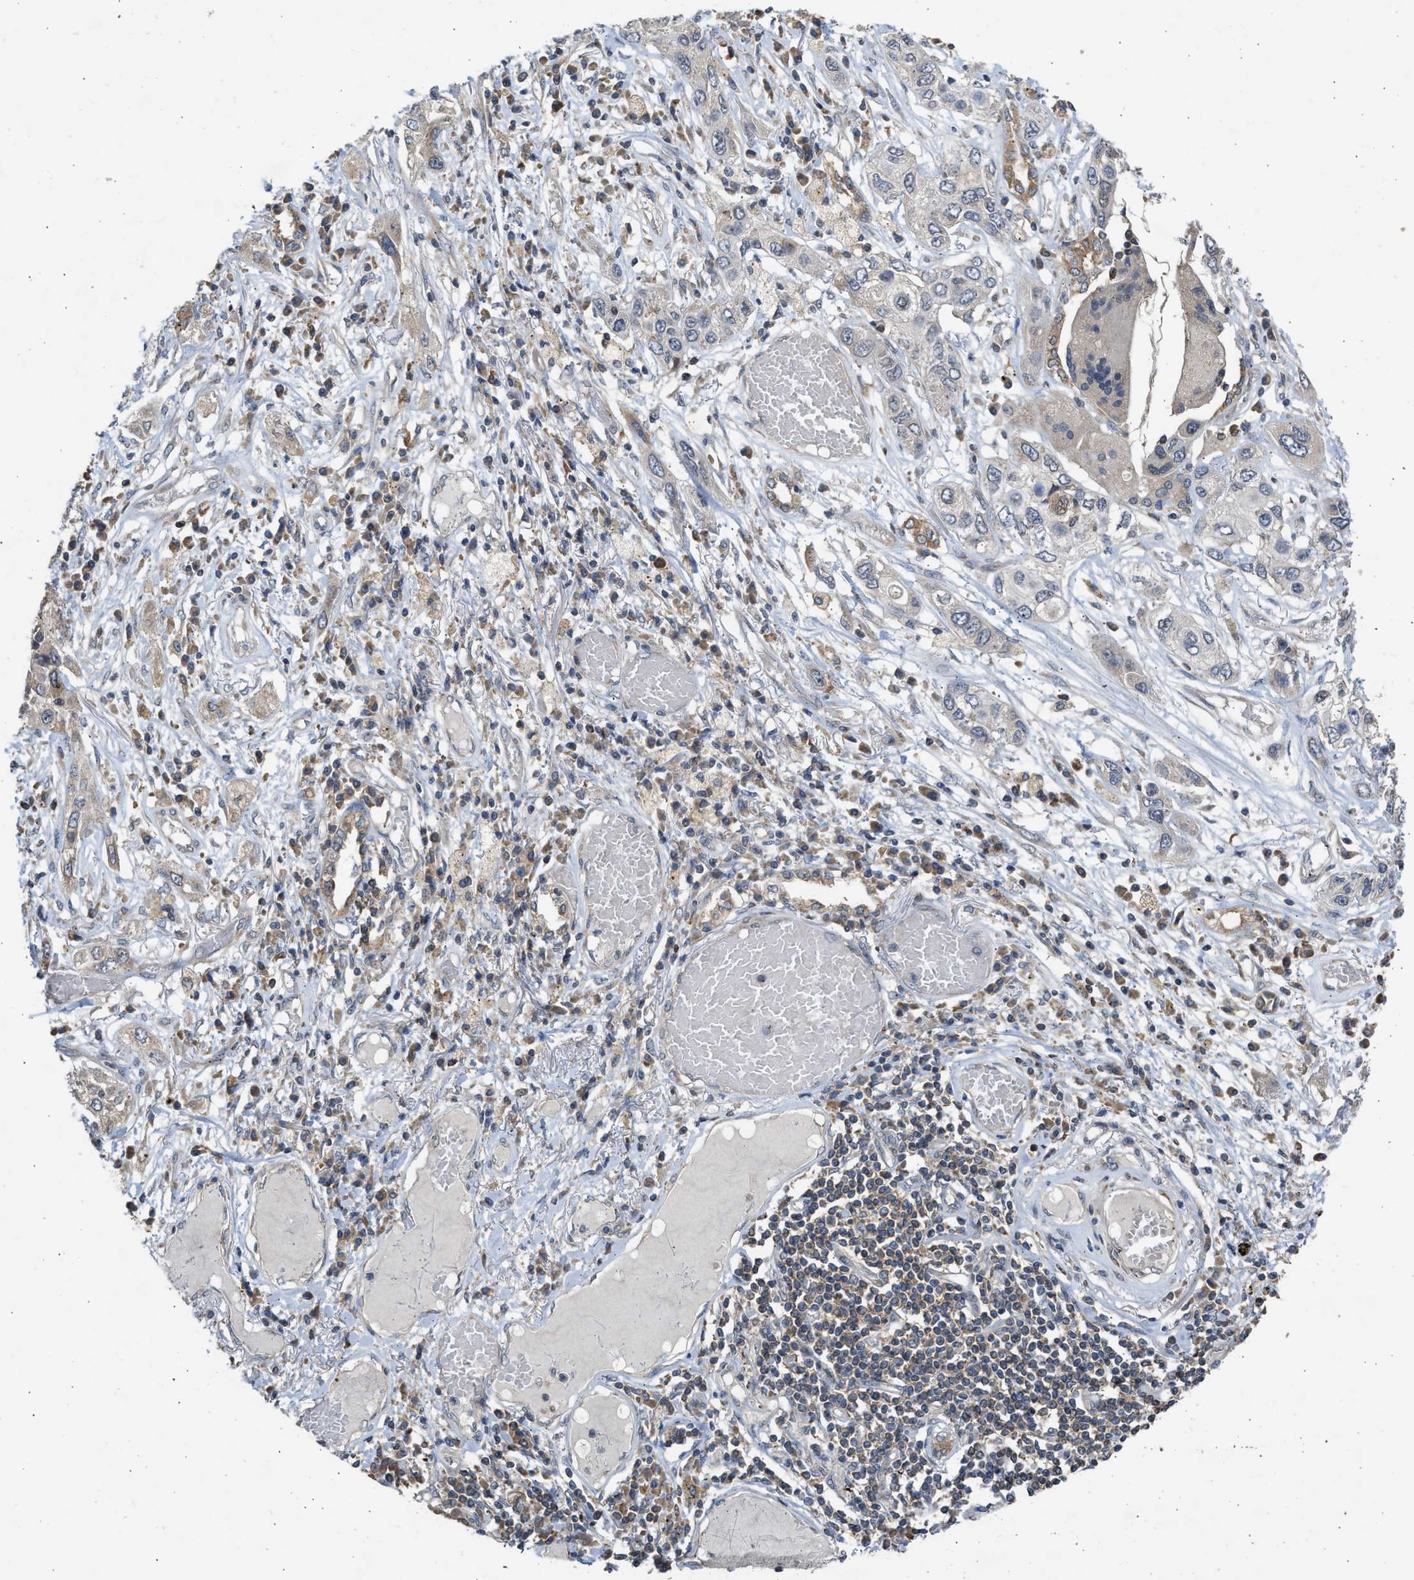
{"staining": {"intensity": "moderate", "quantity": "<25%", "location": "cytoplasmic/membranous"}, "tissue": "lung cancer", "cell_type": "Tumor cells", "image_type": "cancer", "snomed": [{"axis": "morphology", "description": "Squamous cell carcinoma, NOS"}, {"axis": "topography", "description": "Lung"}], "caption": "A low amount of moderate cytoplasmic/membranous staining is identified in approximately <25% of tumor cells in lung cancer (squamous cell carcinoma) tissue.", "gene": "CYP1A1", "patient": {"sex": "male", "age": 71}}